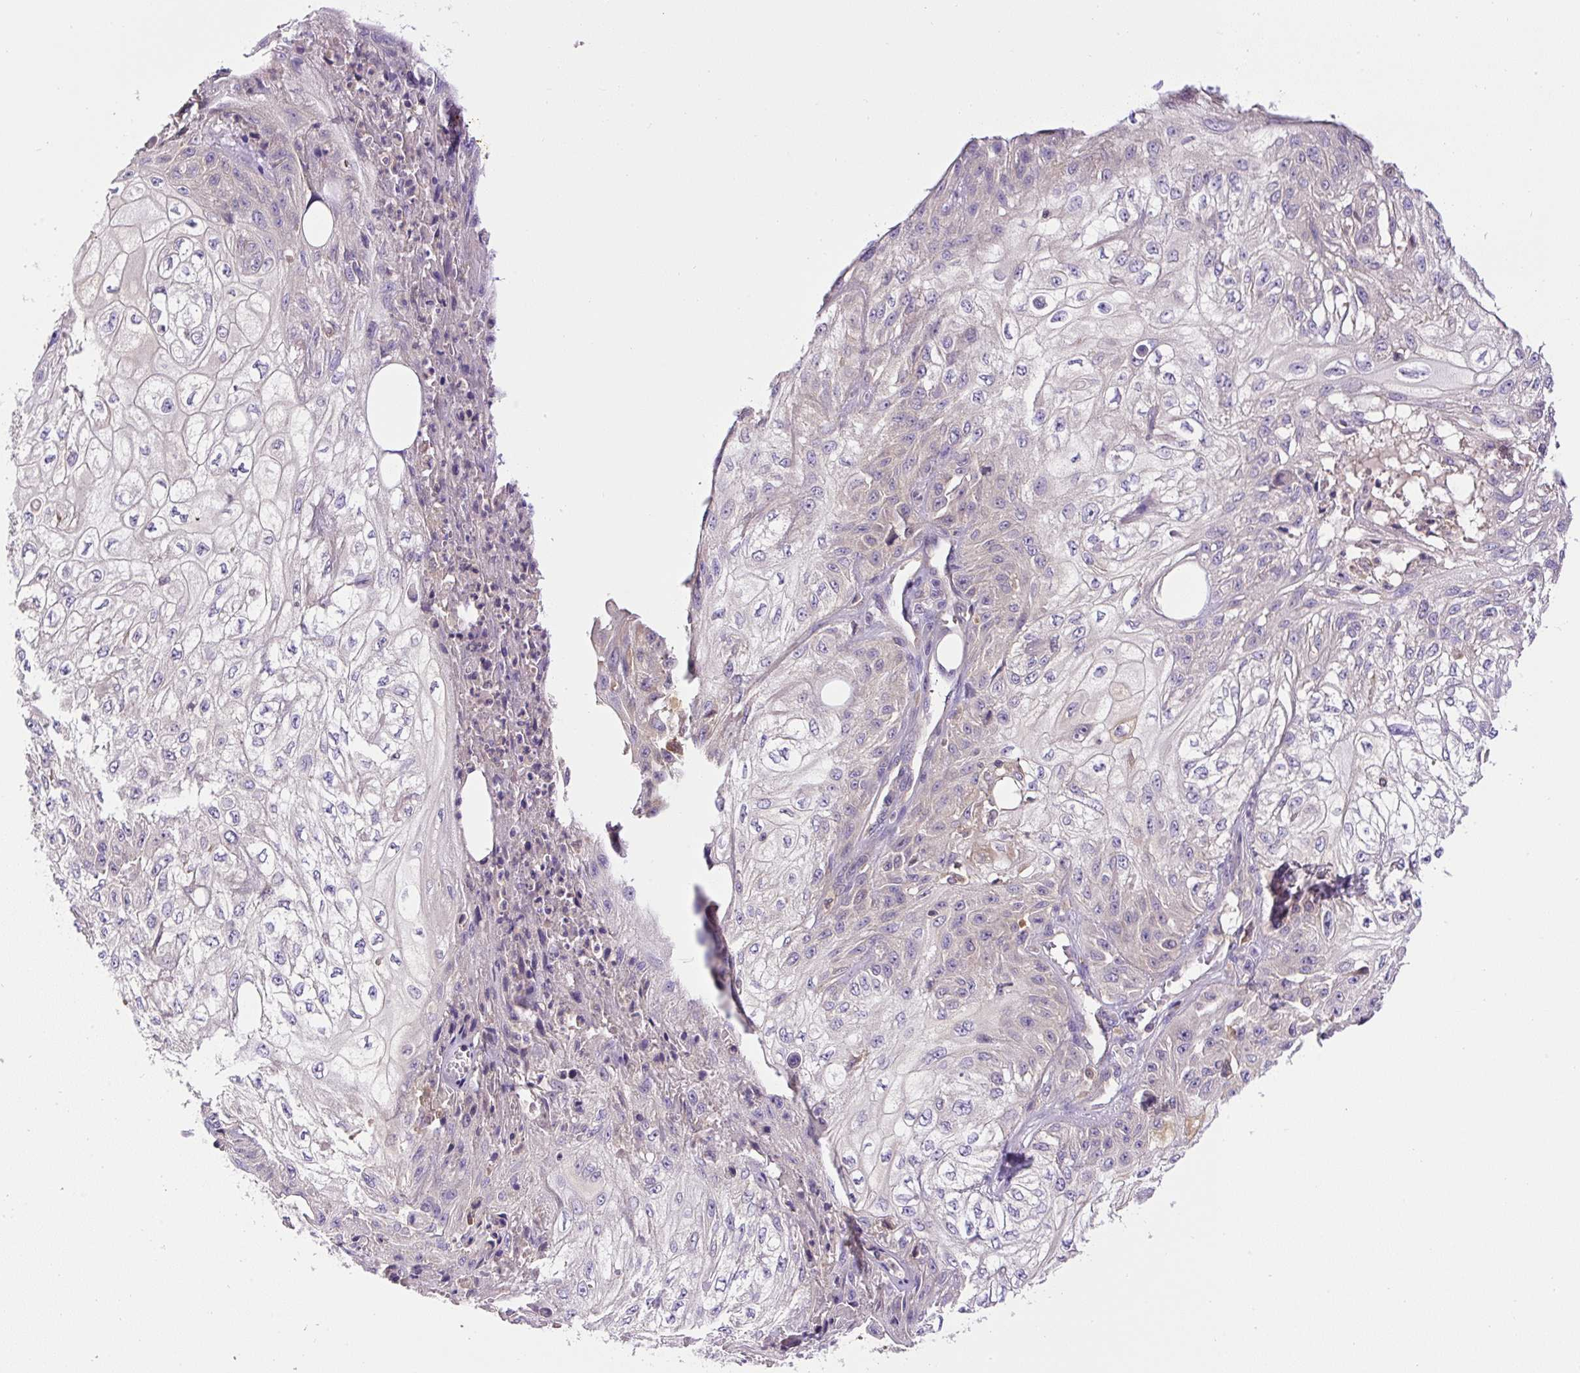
{"staining": {"intensity": "negative", "quantity": "none", "location": "none"}, "tissue": "skin cancer", "cell_type": "Tumor cells", "image_type": "cancer", "snomed": [{"axis": "morphology", "description": "Squamous cell carcinoma, NOS"}, {"axis": "morphology", "description": "Squamous cell carcinoma, metastatic, NOS"}, {"axis": "topography", "description": "Skin"}, {"axis": "topography", "description": "Lymph node"}], "caption": "Immunohistochemistry photomicrograph of neoplastic tissue: human skin cancer stained with DAB (3,3'-diaminobenzidine) exhibits no significant protein staining in tumor cells.", "gene": "CCDC28A", "patient": {"sex": "male", "age": 75}}